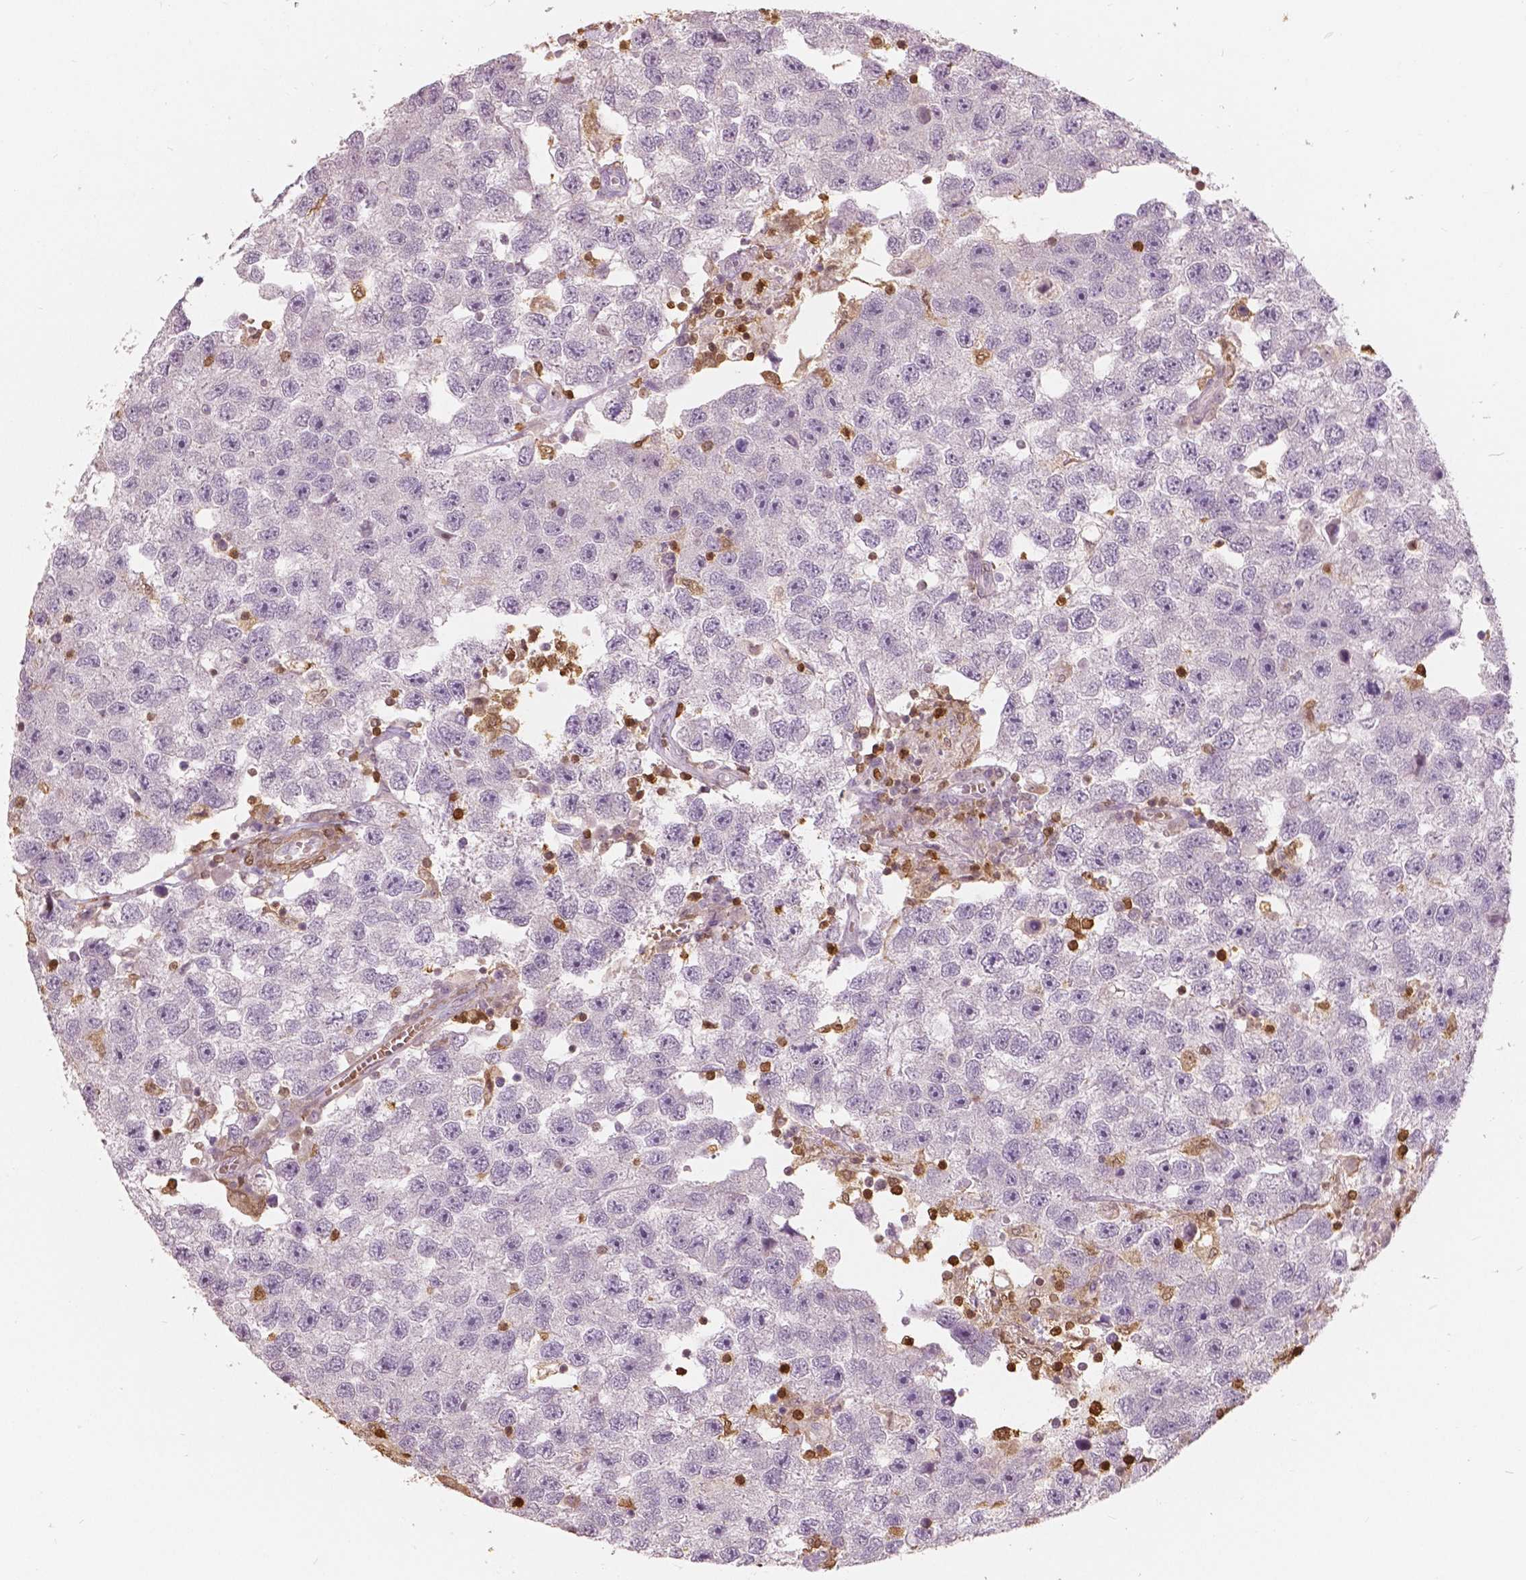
{"staining": {"intensity": "negative", "quantity": "none", "location": "none"}, "tissue": "testis cancer", "cell_type": "Tumor cells", "image_type": "cancer", "snomed": [{"axis": "morphology", "description": "Seminoma, NOS"}, {"axis": "topography", "description": "Testis"}], "caption": "An IHC histopathology image of testis cancer (seminoma) is shown. There is no staining in tumor cells of testis cancer (seminoma).", "gene": "S100A4", "patient": {"sex": "male", "age": 26}}